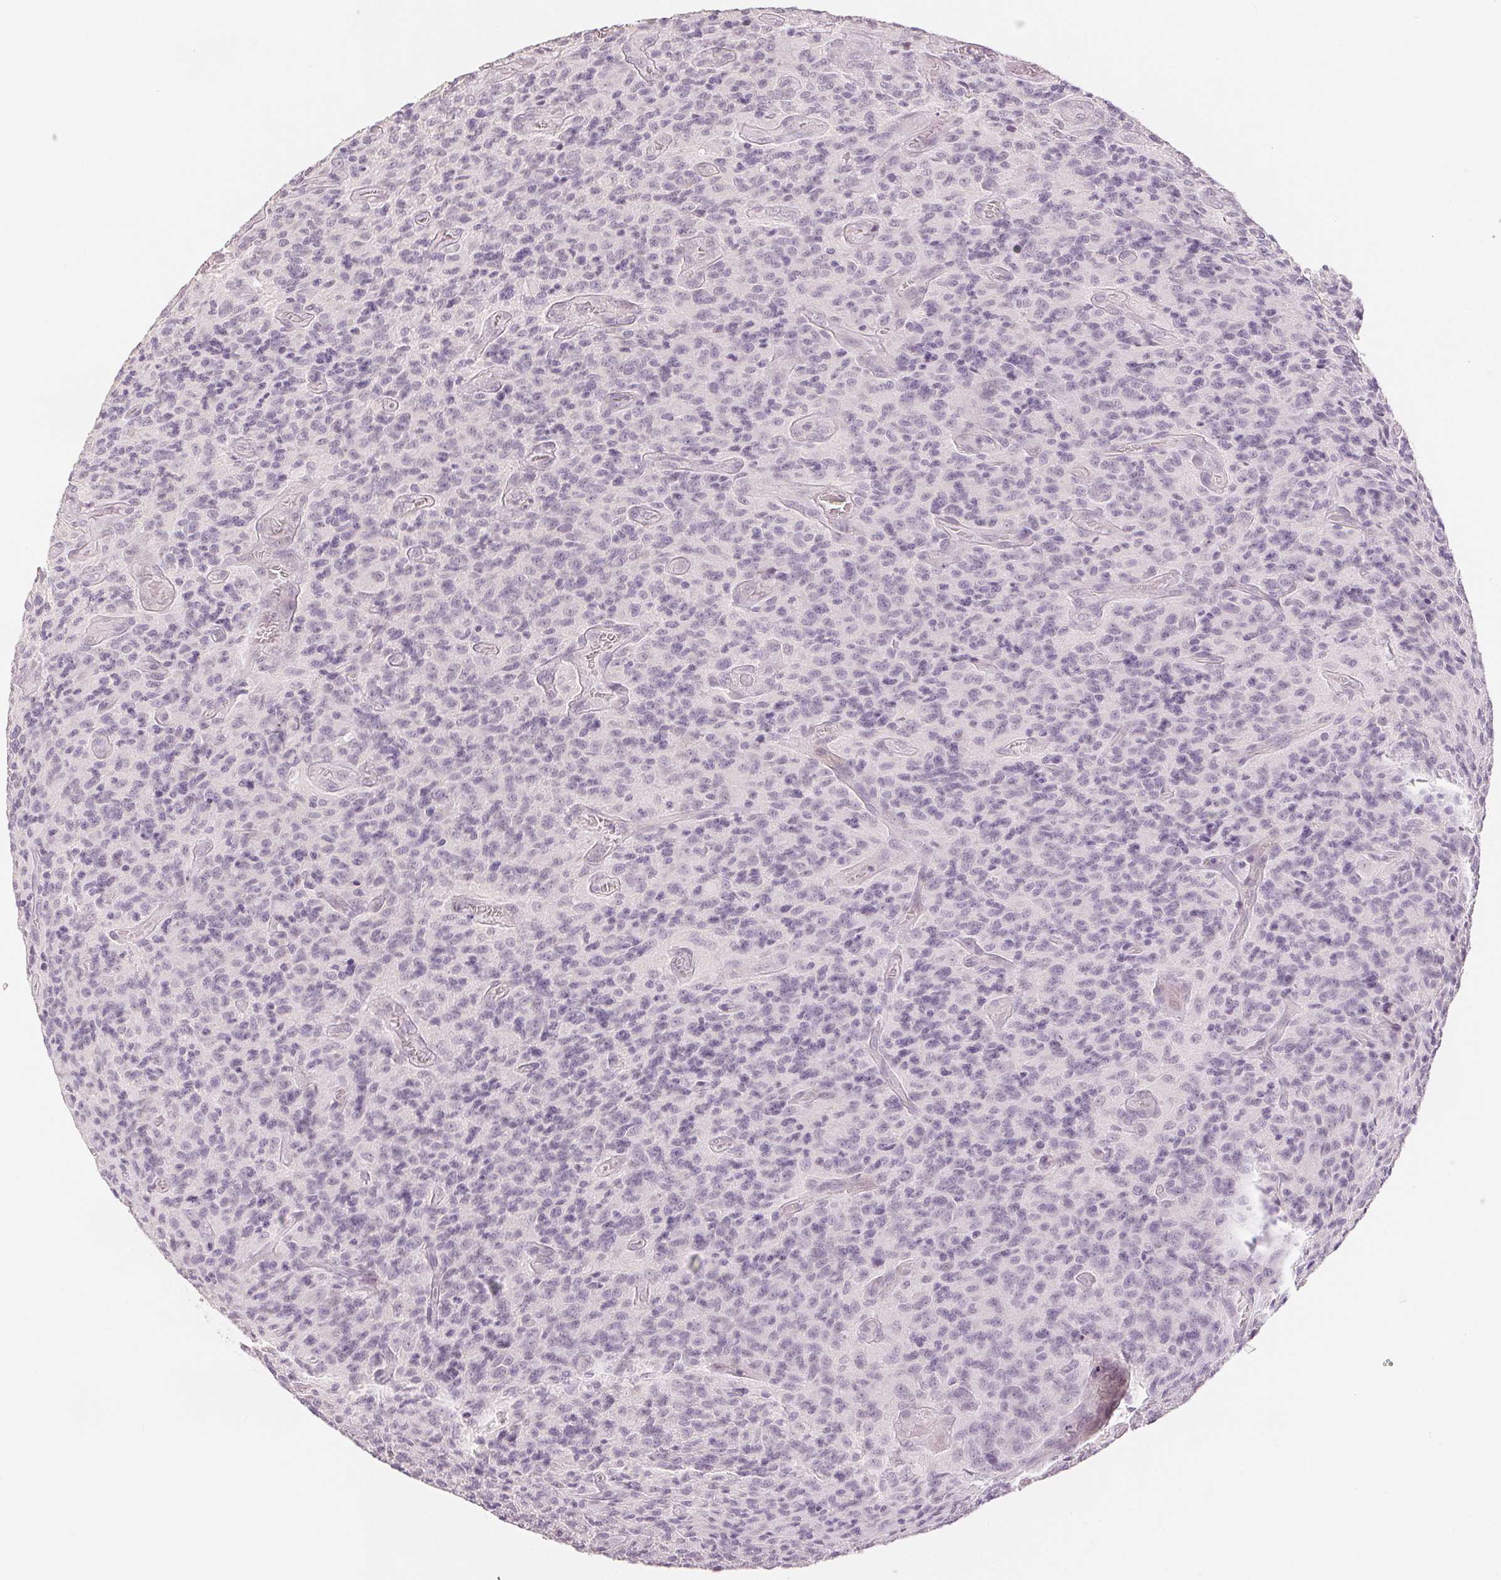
{"staining": {"intensity": "negative", "quantity": "none", "location": "none"}, "tissue": "glioma", "cell_type": "Tumor cells", "image_type": "cancer", "snomed": [{"axis": "morphology", "description": "Glioma, malignant, High grade"}, {"axis": "topography", "description": "Brain"}], "caption": "This is a histopathology image of IHC staining of malignant glioma (high-grade), which shows no positivity in tumor cells.", "gene": "SLC27A5", "patient": {"sex": "male", "age": 76}}